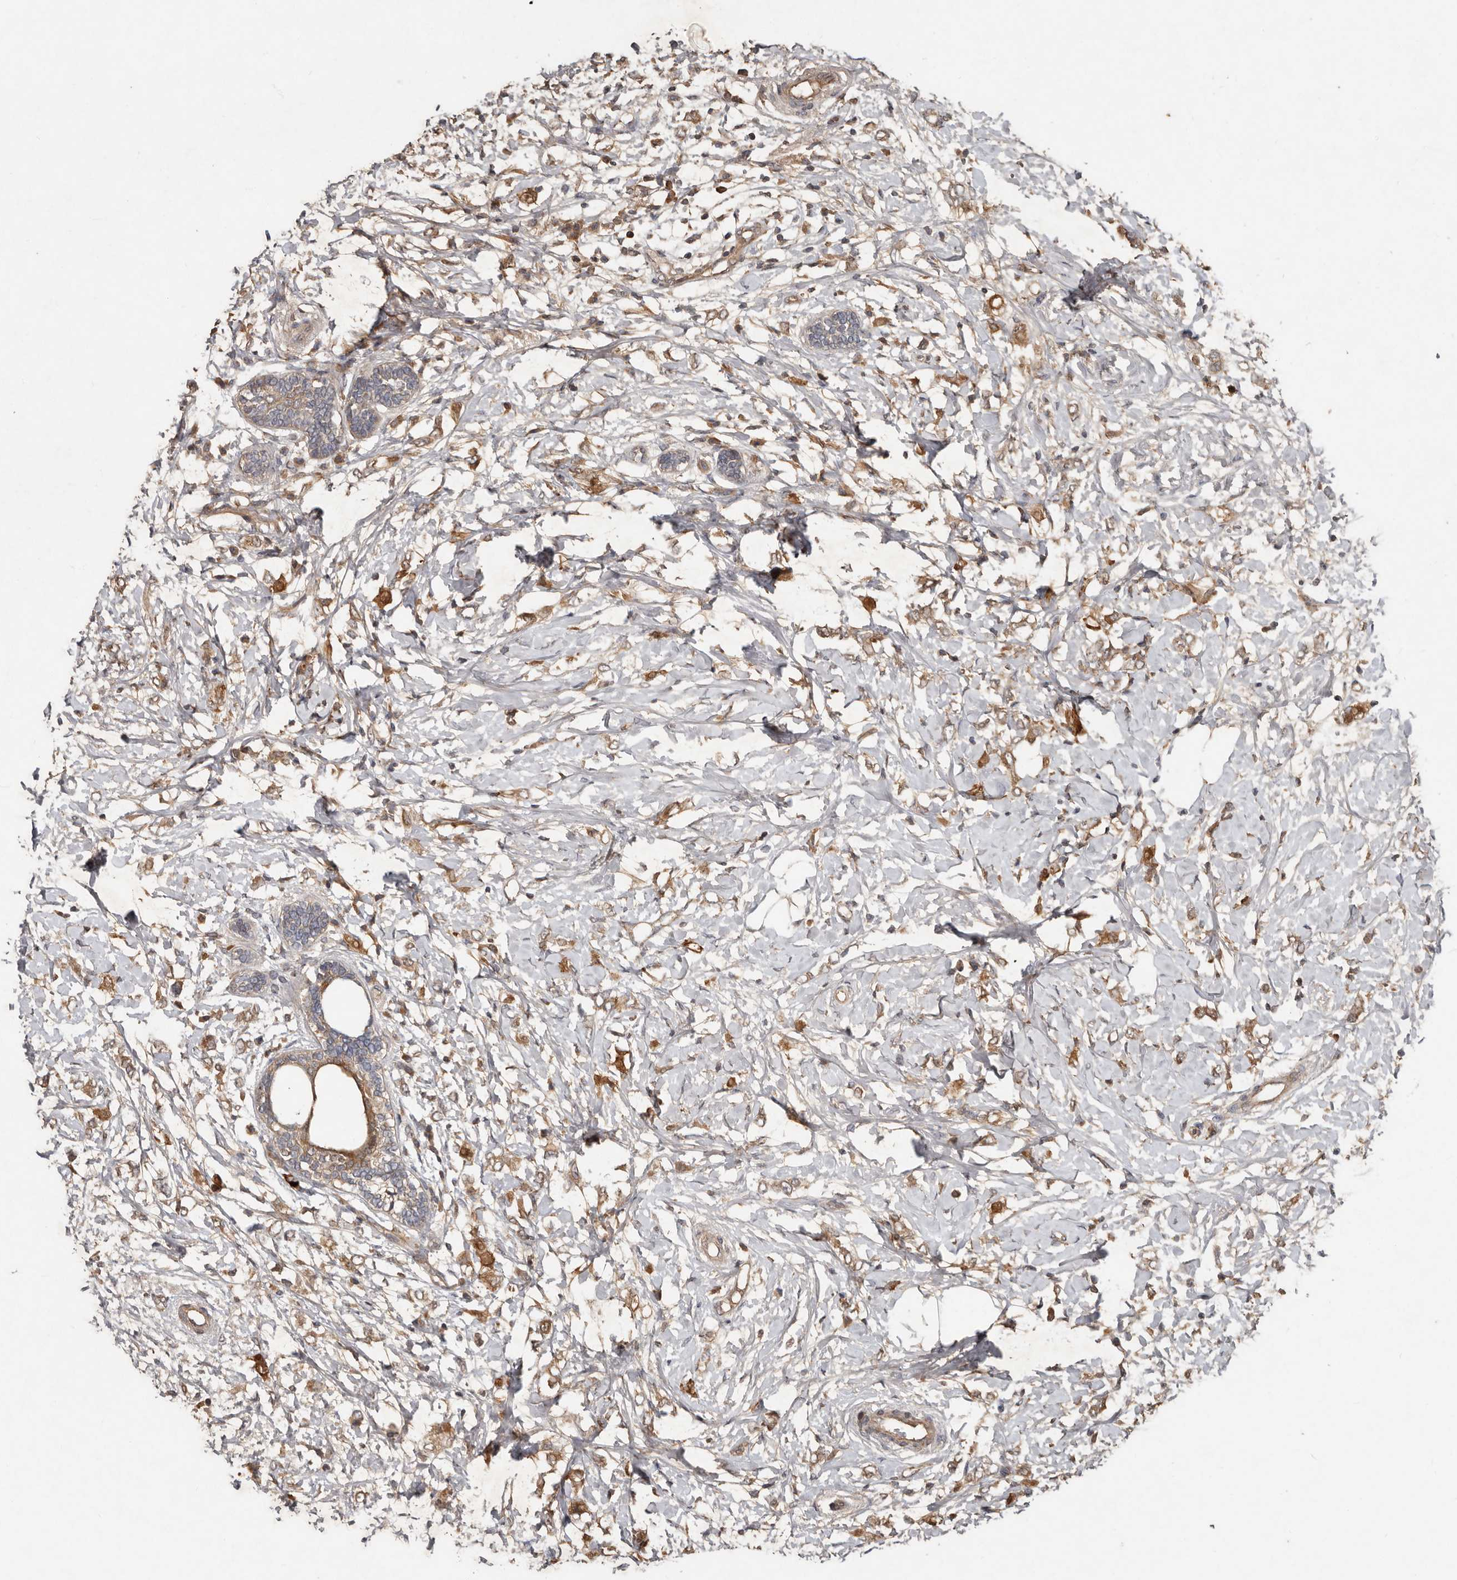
{"staining": {"intensity": "moderate", "quantity": ">75%", "location": "cytoplasmic/membranous"}, "tissue": "breast cancer", "cell_type": "Tumor cells", "image_type": "cancer", "snomed": [{"axis": "morphology", "description": "Normal tissue, NOS"}, {"axis": "morphology", "description": "Lobular carcinoma"}, {"axis": "topography", "description": "Breast"}], "caption": "Protein expression analysis of breast cancer (lobular carcinoma) reveals moderate cytoplasmic/membranous positivity in about >75% of tumor cells. (DAB (3,3'-diaminobenzidine) = brown stain, brightfield microscopy at high magnification).", "gene": "KIF26B", "patient": {"sex": "female", "age": 47}}